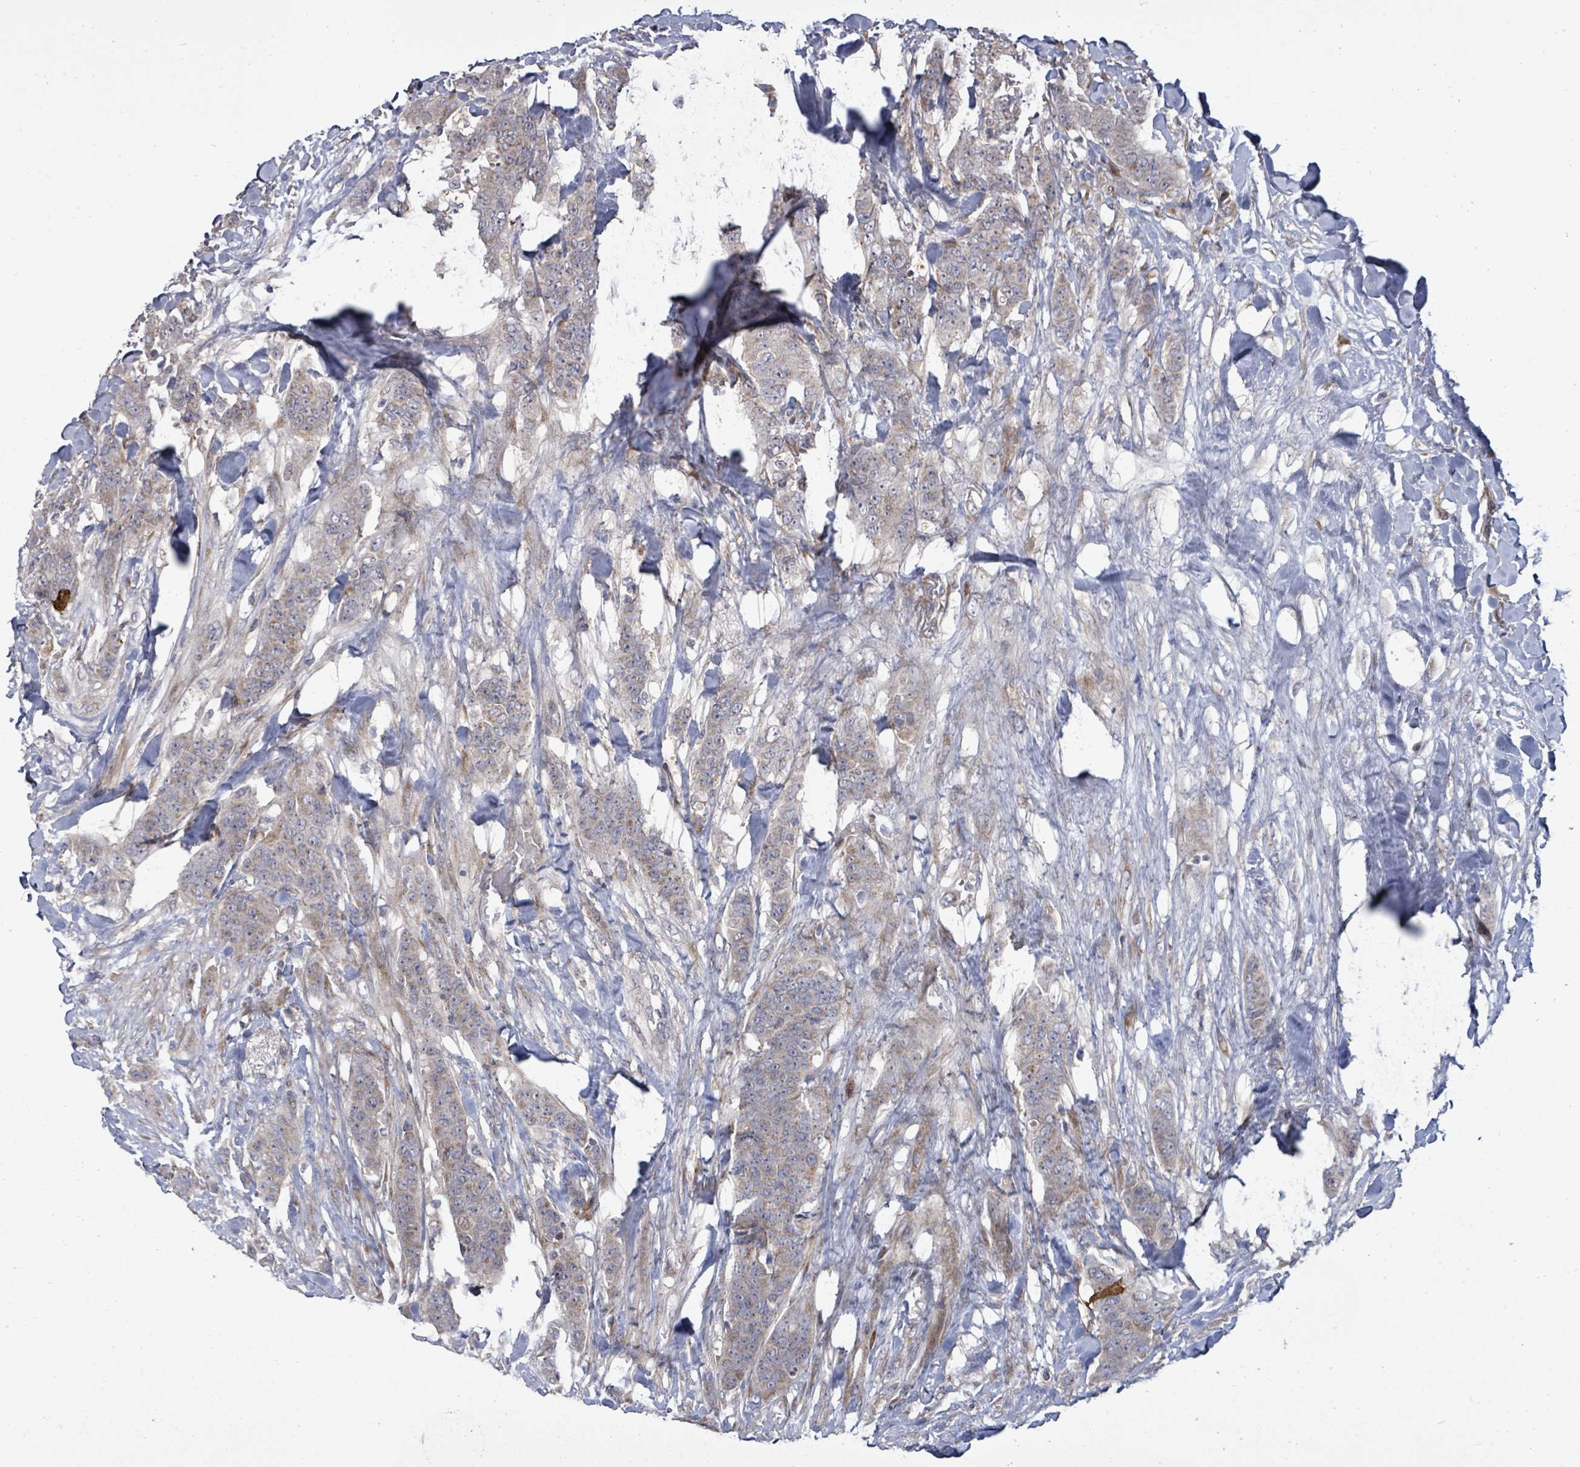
{"staining": {"intensity": "weak", "quantity": "25%-75%", "location": "cytoplasmic/membranous"}, "tissue": "breast cancer", "cell_type": "Tumor cells", "image_type": "cancer", "snomed": [{"axis": "morphology", "description": "Duct carcinoma"}, {"axis": "topography", "description": "Breast"}], "caption": "An immunohistochemistry micrograph of neoplastic tissue is shown. Protein staining in brown shows weak cytoplasmic/membranous positivity in invasive ductal carcinoma (breast) within tumor cells.", "gene": "KRTAP27-1", "patient": {"sex": "female", "age": 40}}